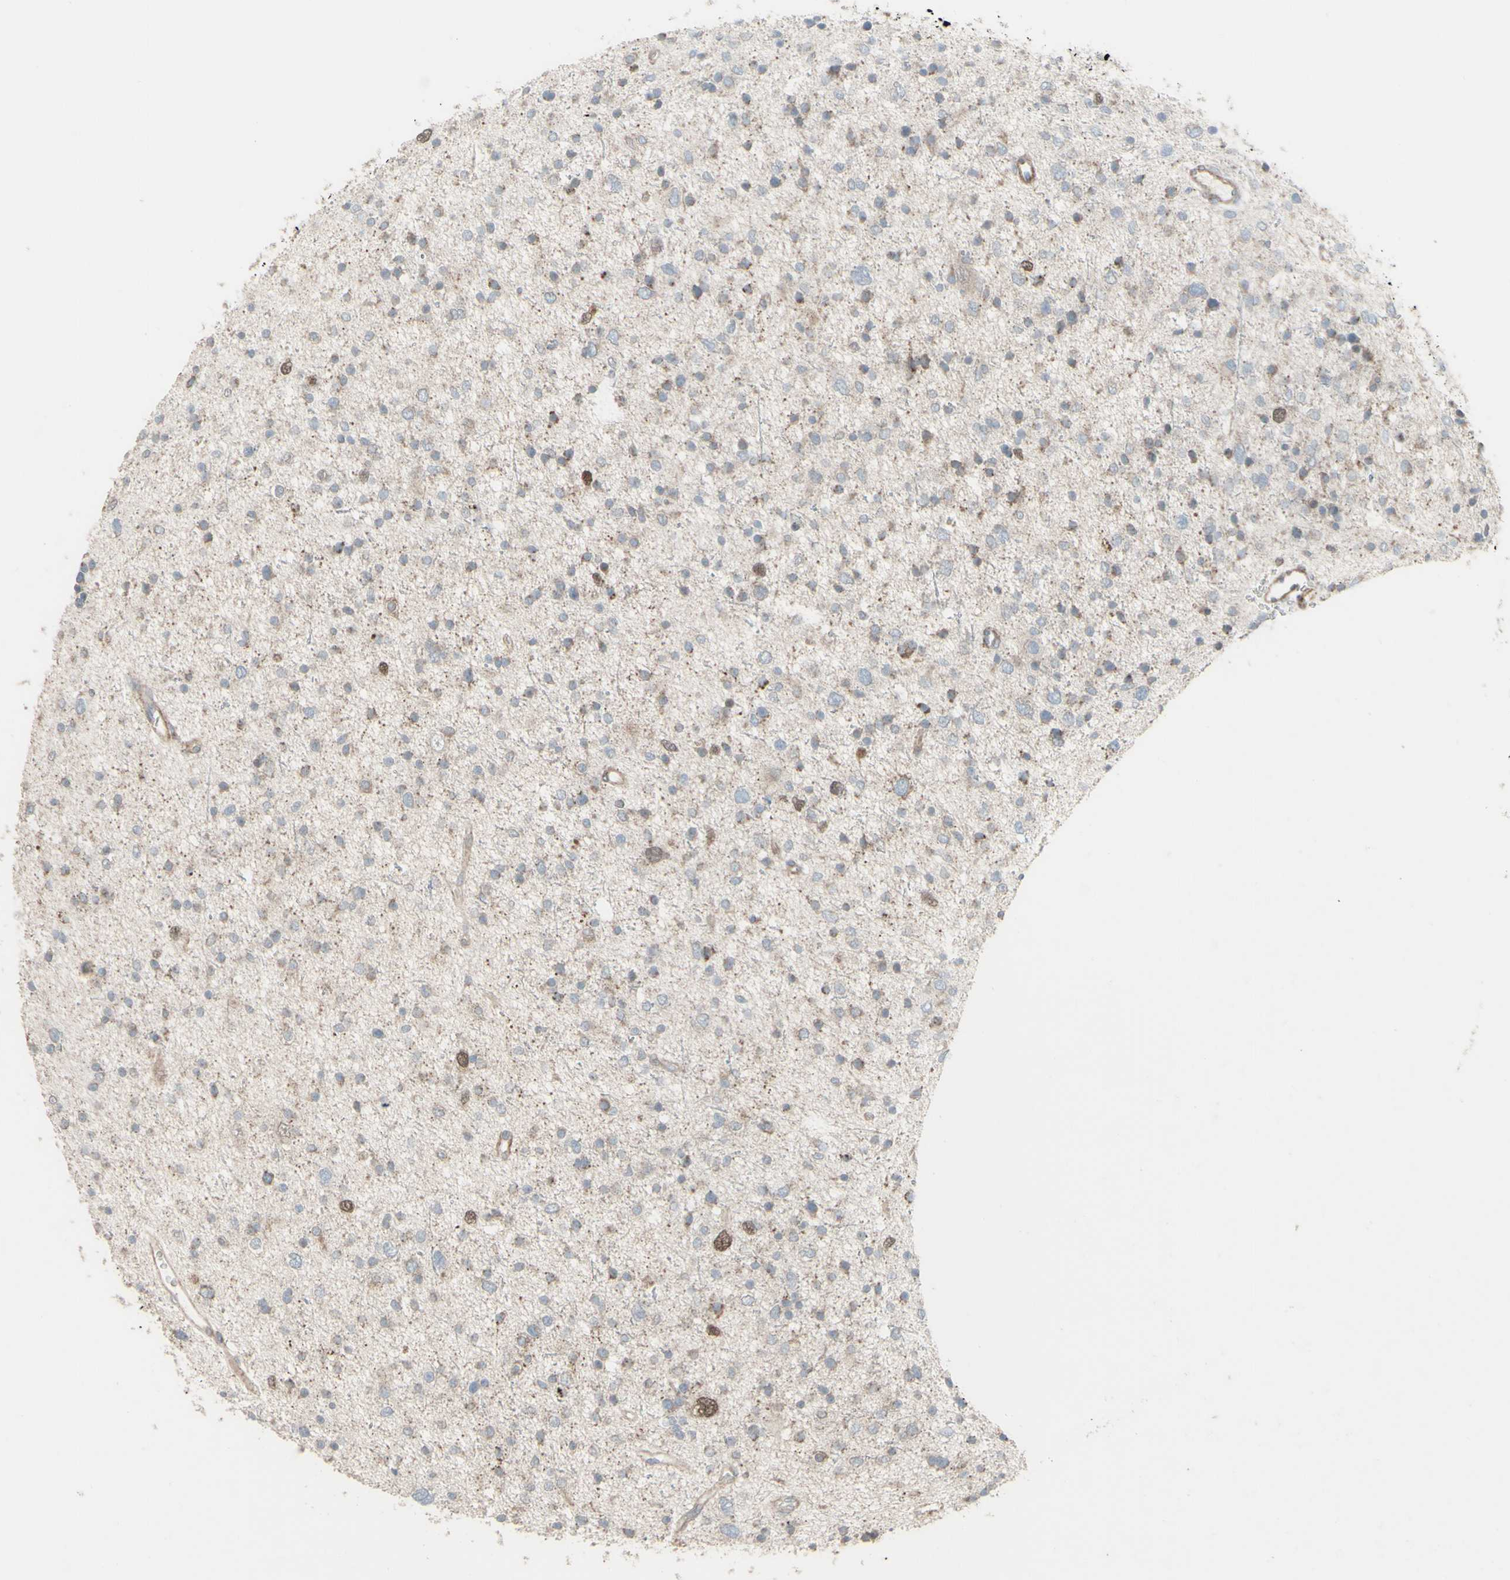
{"staining": {"intensity": "moderate", "quantity": "<25%", "location": "nuclear"}, "tissue": "glioma", "cell_type": "Tumor cells", "image_type": "cancer", "snomed": [{"axis": "morphology", "description": "Glioma, malignant, Low grade"}, {"axis": "topography", "description": "Brain"}], "caption": "Protein expression by immunohistochemistry exhibits moderate nuclear positivity in about <25% of tumor cells in glioma.", "gene": "GMNN", "patient": {"sex": "female", "age": 37}}